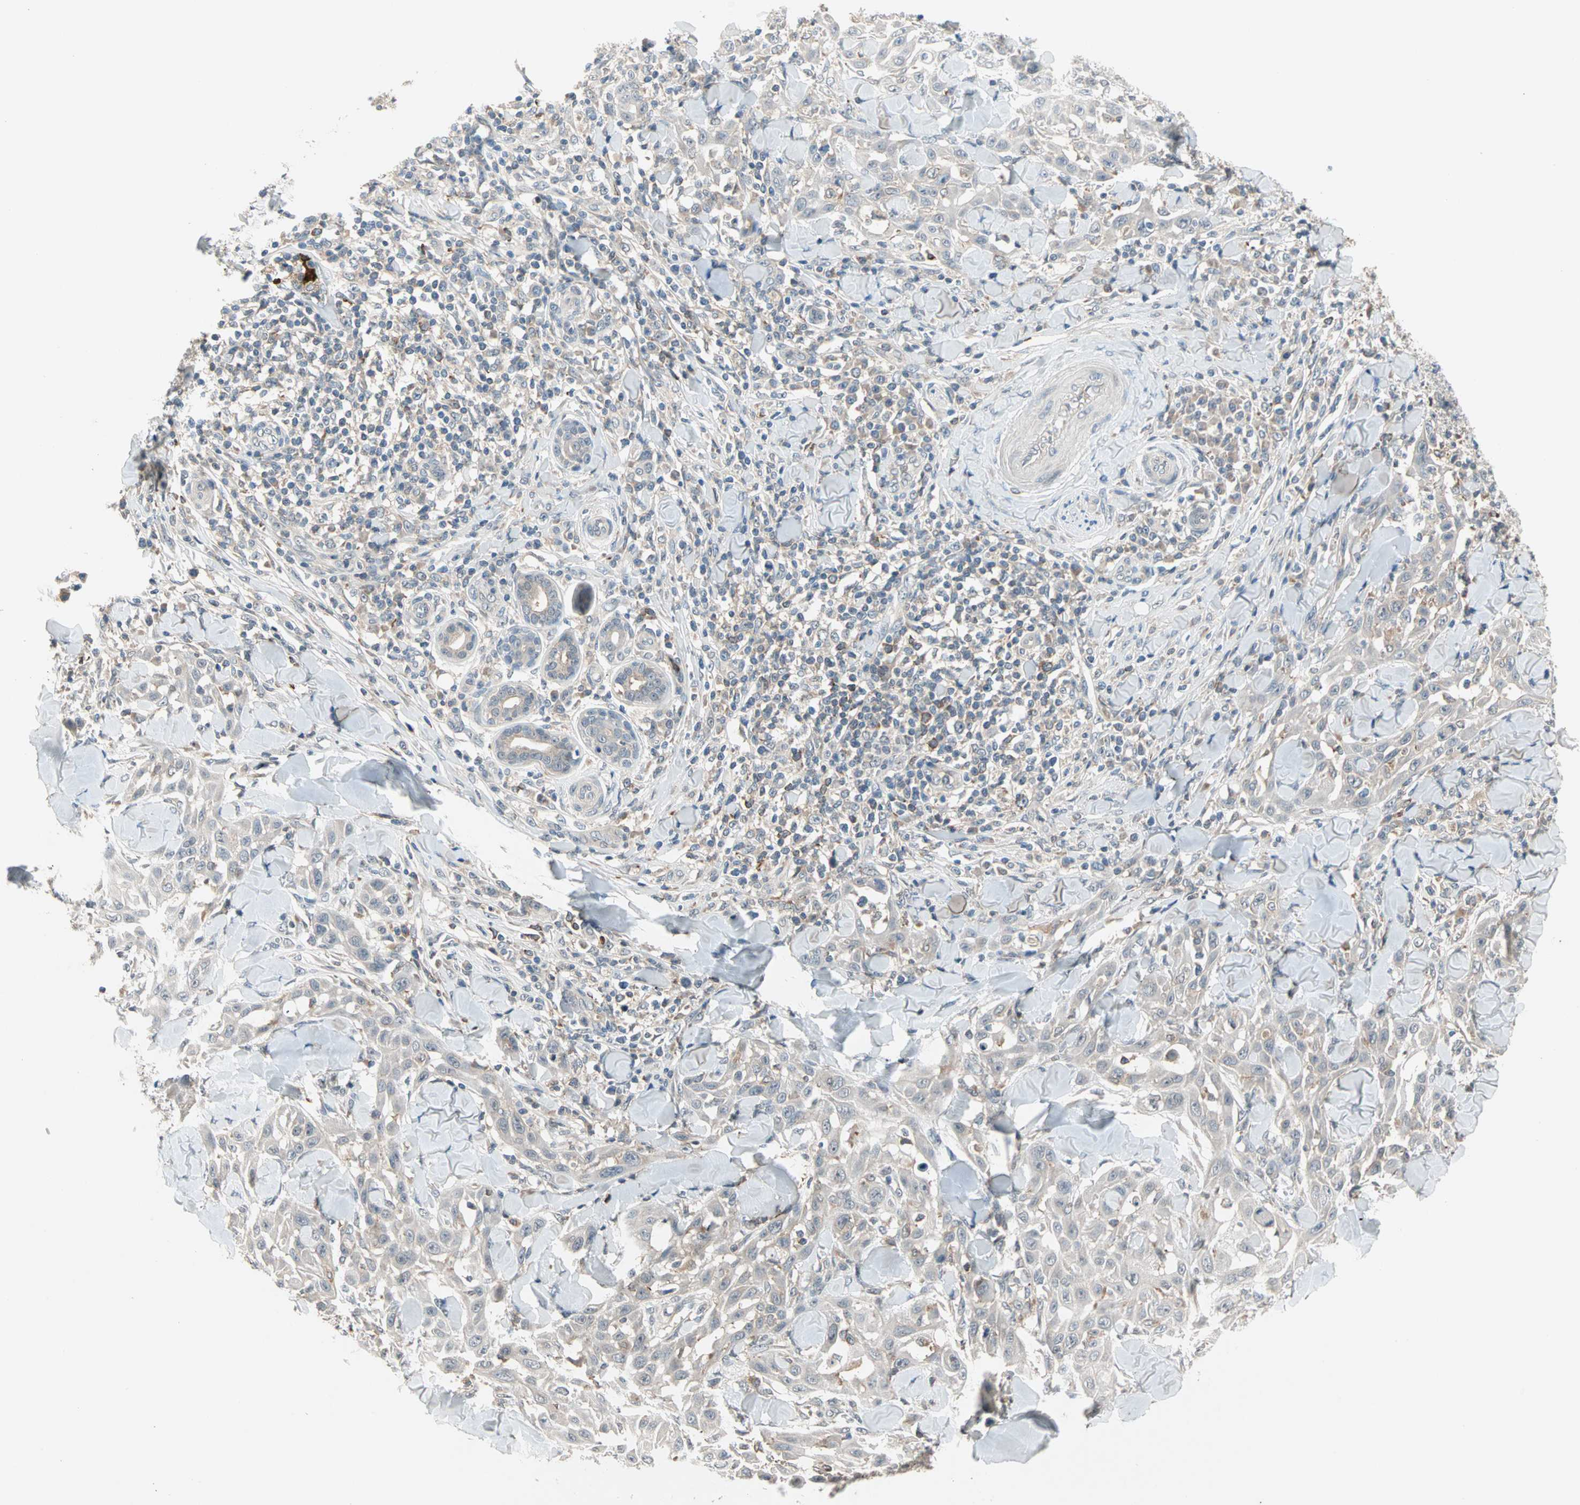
{"staining": {"intensity": "negative", "quantity": "none", "location": "none"}, "tissue": "skin cancer", "cell_type": "Tumor cells", "image_type": "cancer", "snomed": [{"axis": "morphology", "description": "Squamous cell carcinoma, NOS"}, {"axis": "topography", "description": "Skin"}], "caption": "IHC micrograph of neoplastic tissue: human skin cancer (squamous cell carcinoma) stained with DAB displays no significant protein staining in tumor cells. (DAB immunohistochemistry, high magnification).", "gene": "PROS1", "patient": {"sex": "male", "age": 24}}